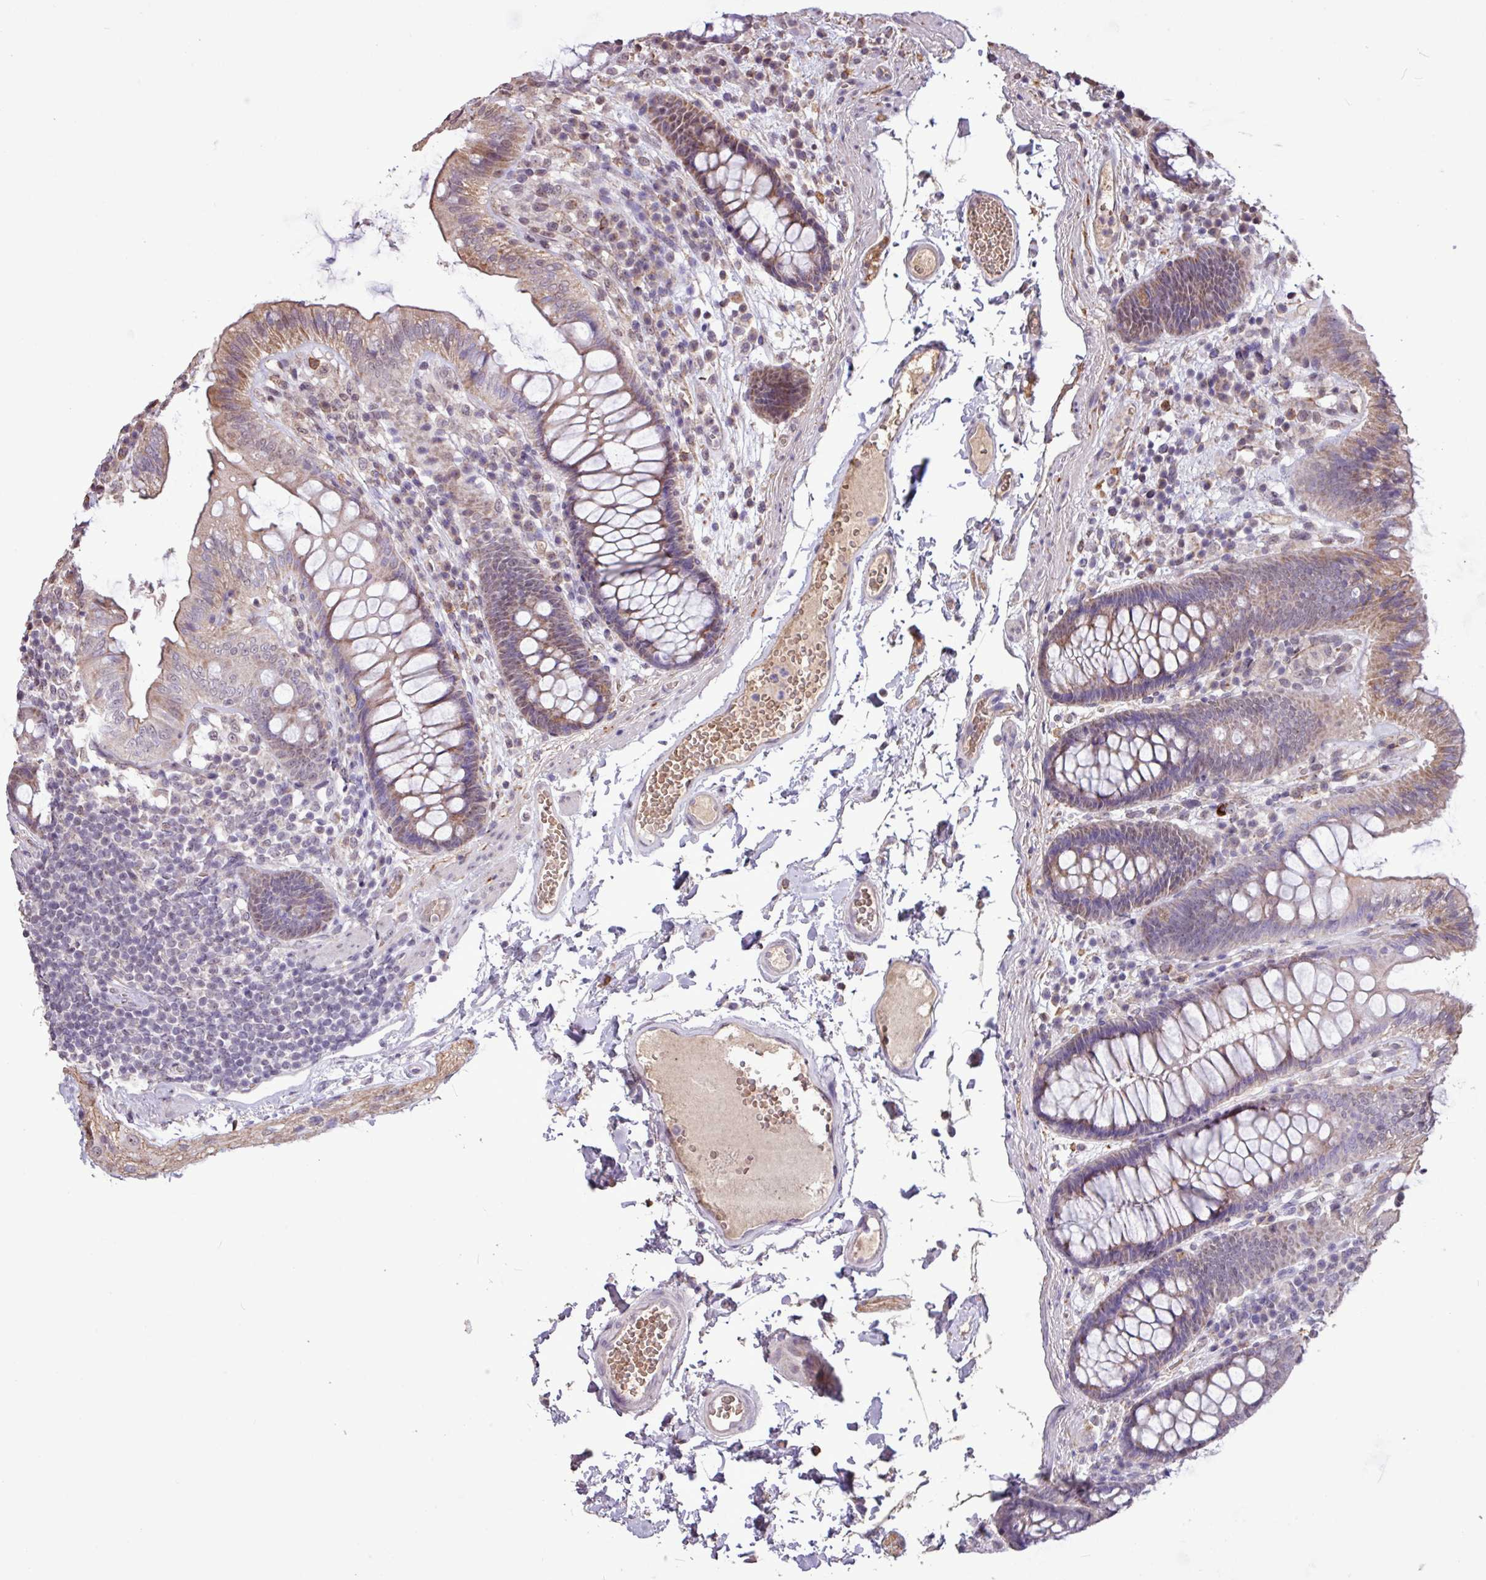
{"staining": {"intensity": "weak", "quantity": "25%-75%", "location": "cytoplasmic/membranous"}, "tissue": "colon", "cell_type": "Endothelial cells", "image_type": "normal", "snomed": [{"axis": "morphology", "description": "Normal tissue, NOS"}, {"axis": "topography", "description": "Colon"}], "caption": "Immunohistochemical staining of unremarkable colon demonstrates 25%-75% levels of weak cytoplasmic/membranous protein positivity in approximately 25%-75% of endothelial cells.", "gene": "L3MBTL3", "patient": {"sex": "male", "age": 84}}